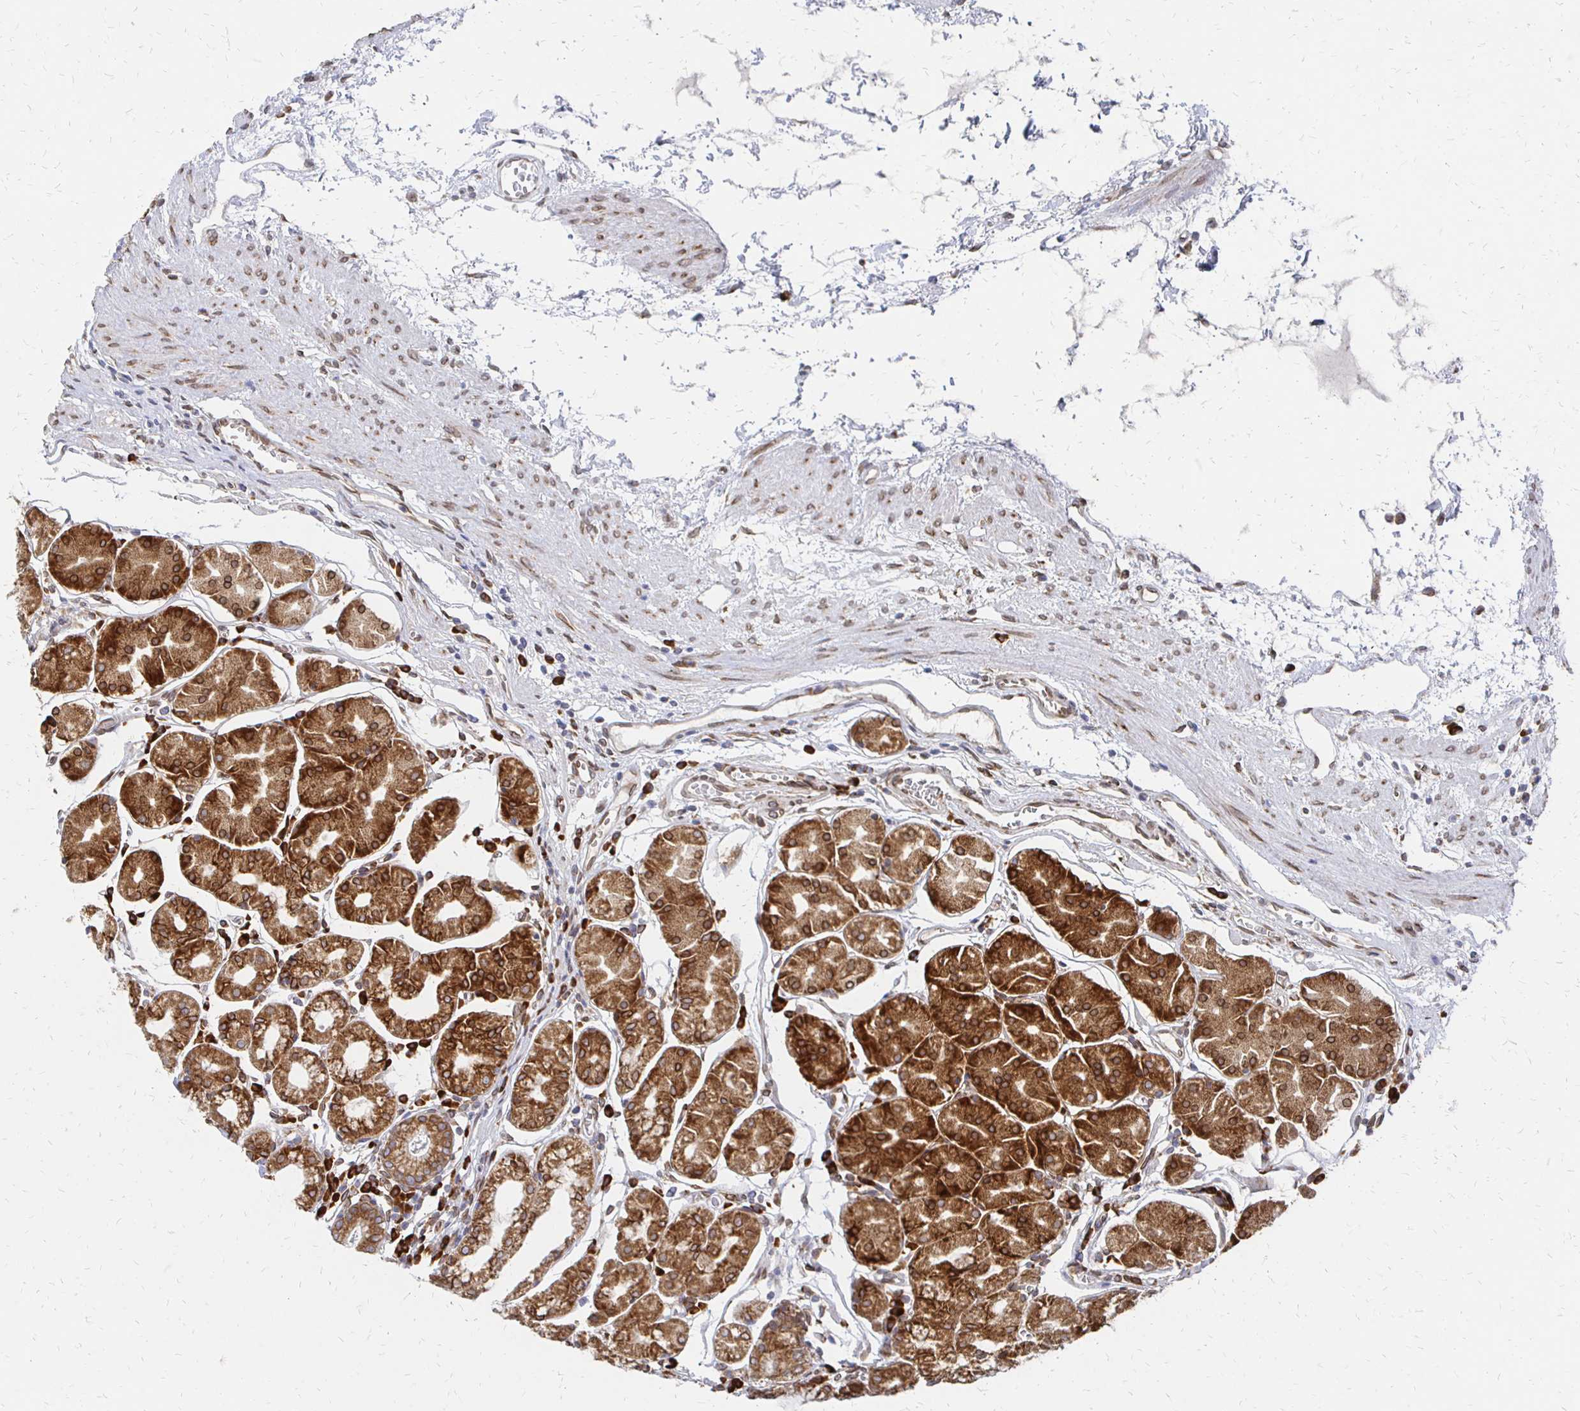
{"staining": {"intensity": "strong", "quantity": ">75%", "location": "cytoplasmic/membranous,nuclear"}, "tissue": "stomach", "cell_type": "Glandular cells", "image_type": "normal", "snomed": [{"axis": "morphology", "description": "Normal tissue, NOS"}, {"axis": "topography", "description": "Stomach"}], "caption": "This is an image of immunohistochemistry (IHC) staining of unremarkable stomach, which shows strong expression in the cytoplasmic/membranous,nuclear of glandular cells.", "gene": "PELI3", "patient": {"sex": "male", "age": 55}}